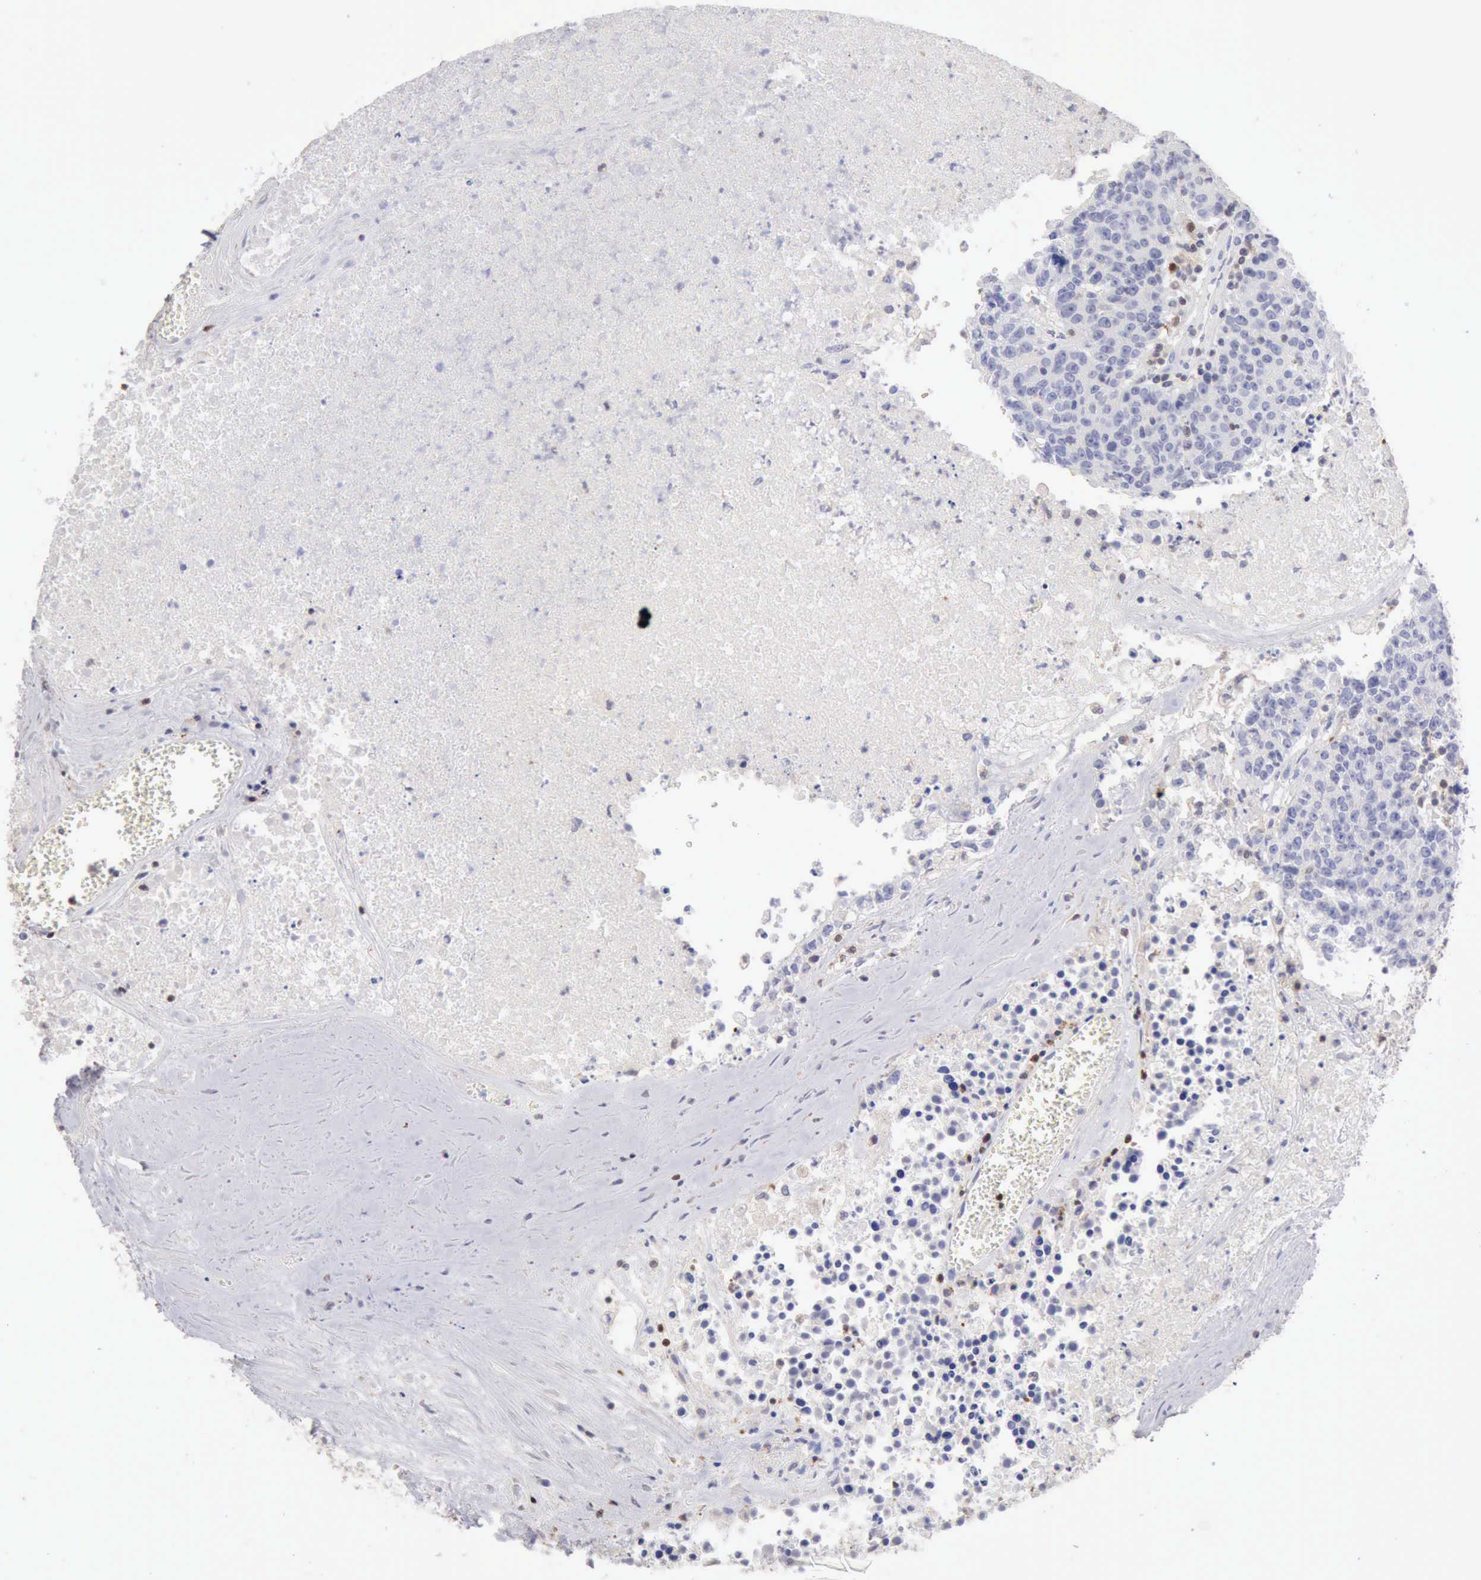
{"staining": {"intensity": "negative", "quantity": "none", "location": "none"}, "tissue": "colorectal cancer", "cell_type": "Tumor cells", "image_type": "cancer", "snomed": [{"axis": "morphology", "description": "Adenocarcinoma, NOS"}, {"axis": "topography", "description": "Colon"}], "caption": "This is an immunohistochemistry (IHC) photomicrograph of human colorectal cancer. There is no expression in tumor cells.", "gene": "SASH3", "patient": {"sex": "female", "age": 53}}